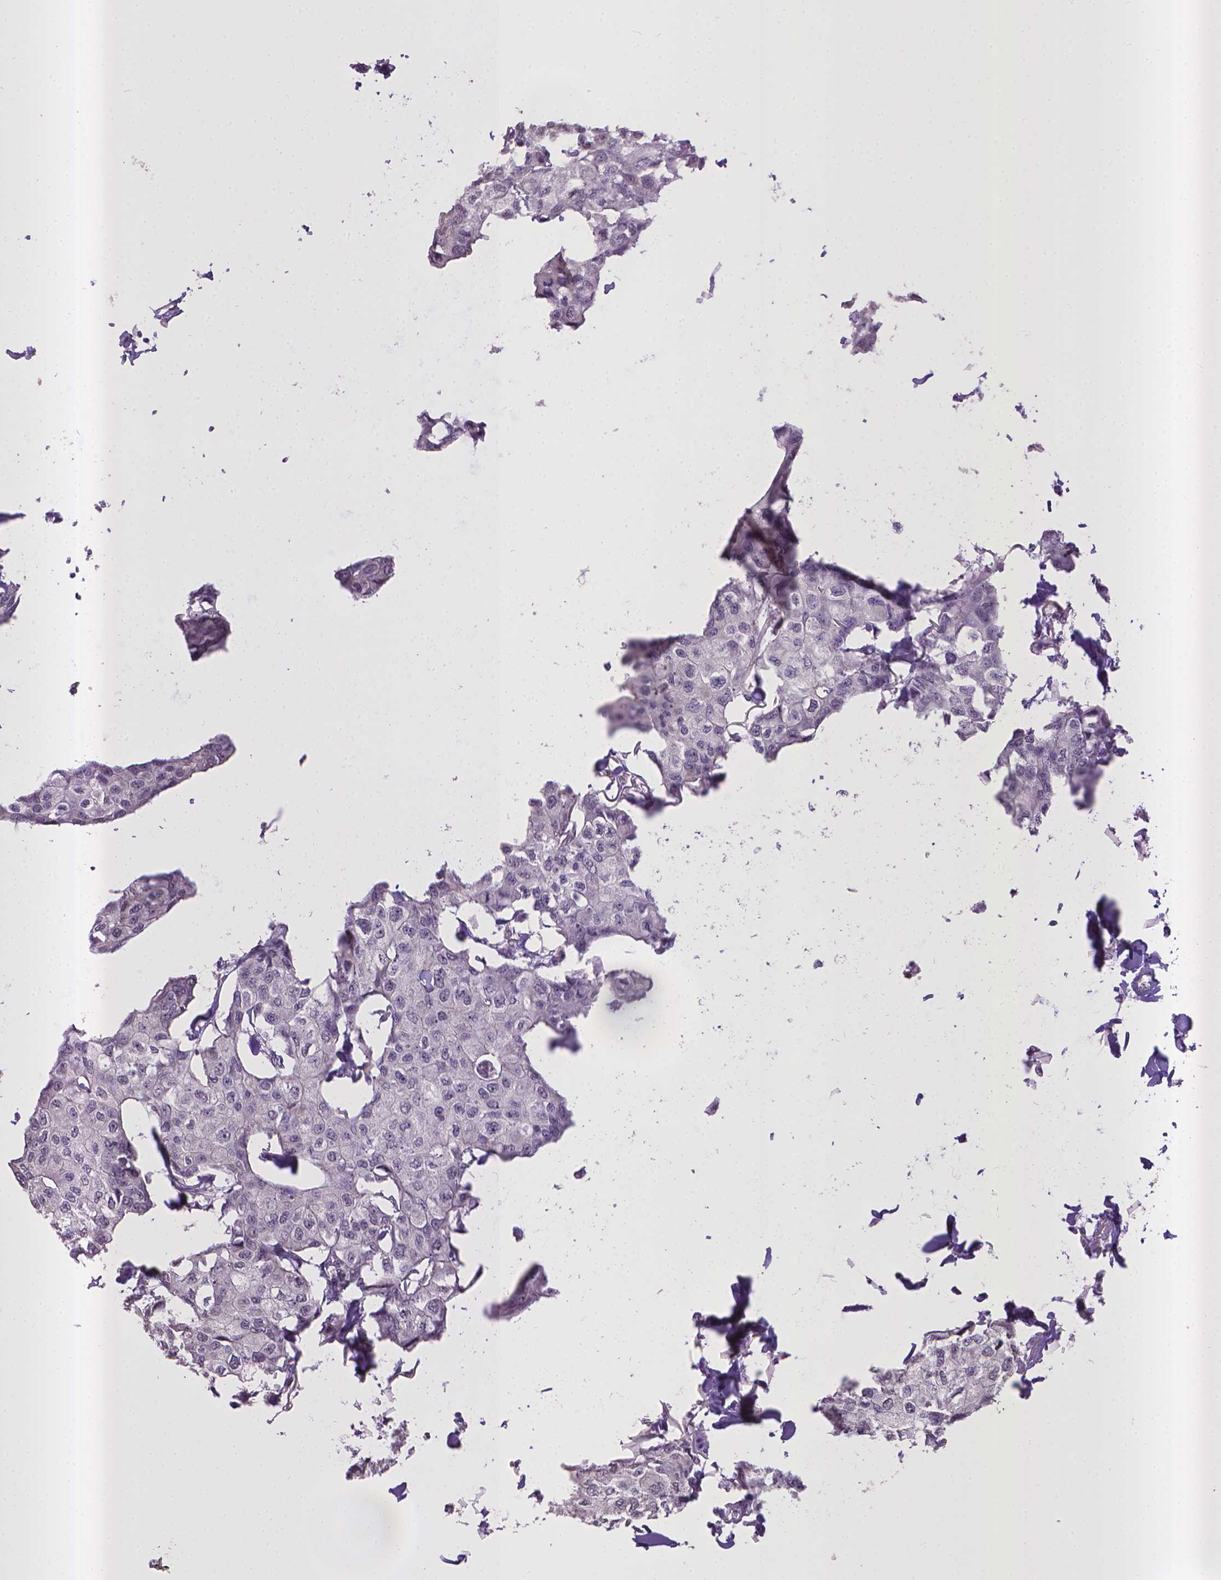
{"staining": {"intensity": "negative", "quantity": "none", "location": "none"}, "tissue": "breast cancer", "cell_type": "Tumor cells", "image_type": "cancer", "snomed": [{"axis": "morphology", "description": "Duct carcinoma"}, {"axis": "topography", "description": "Breast"}], "caption": "A histopathology image of human breast cancer is negative for staining in tumor cells.", "gene": "CPM", "patient": {"sex": "female", "age": 80}}